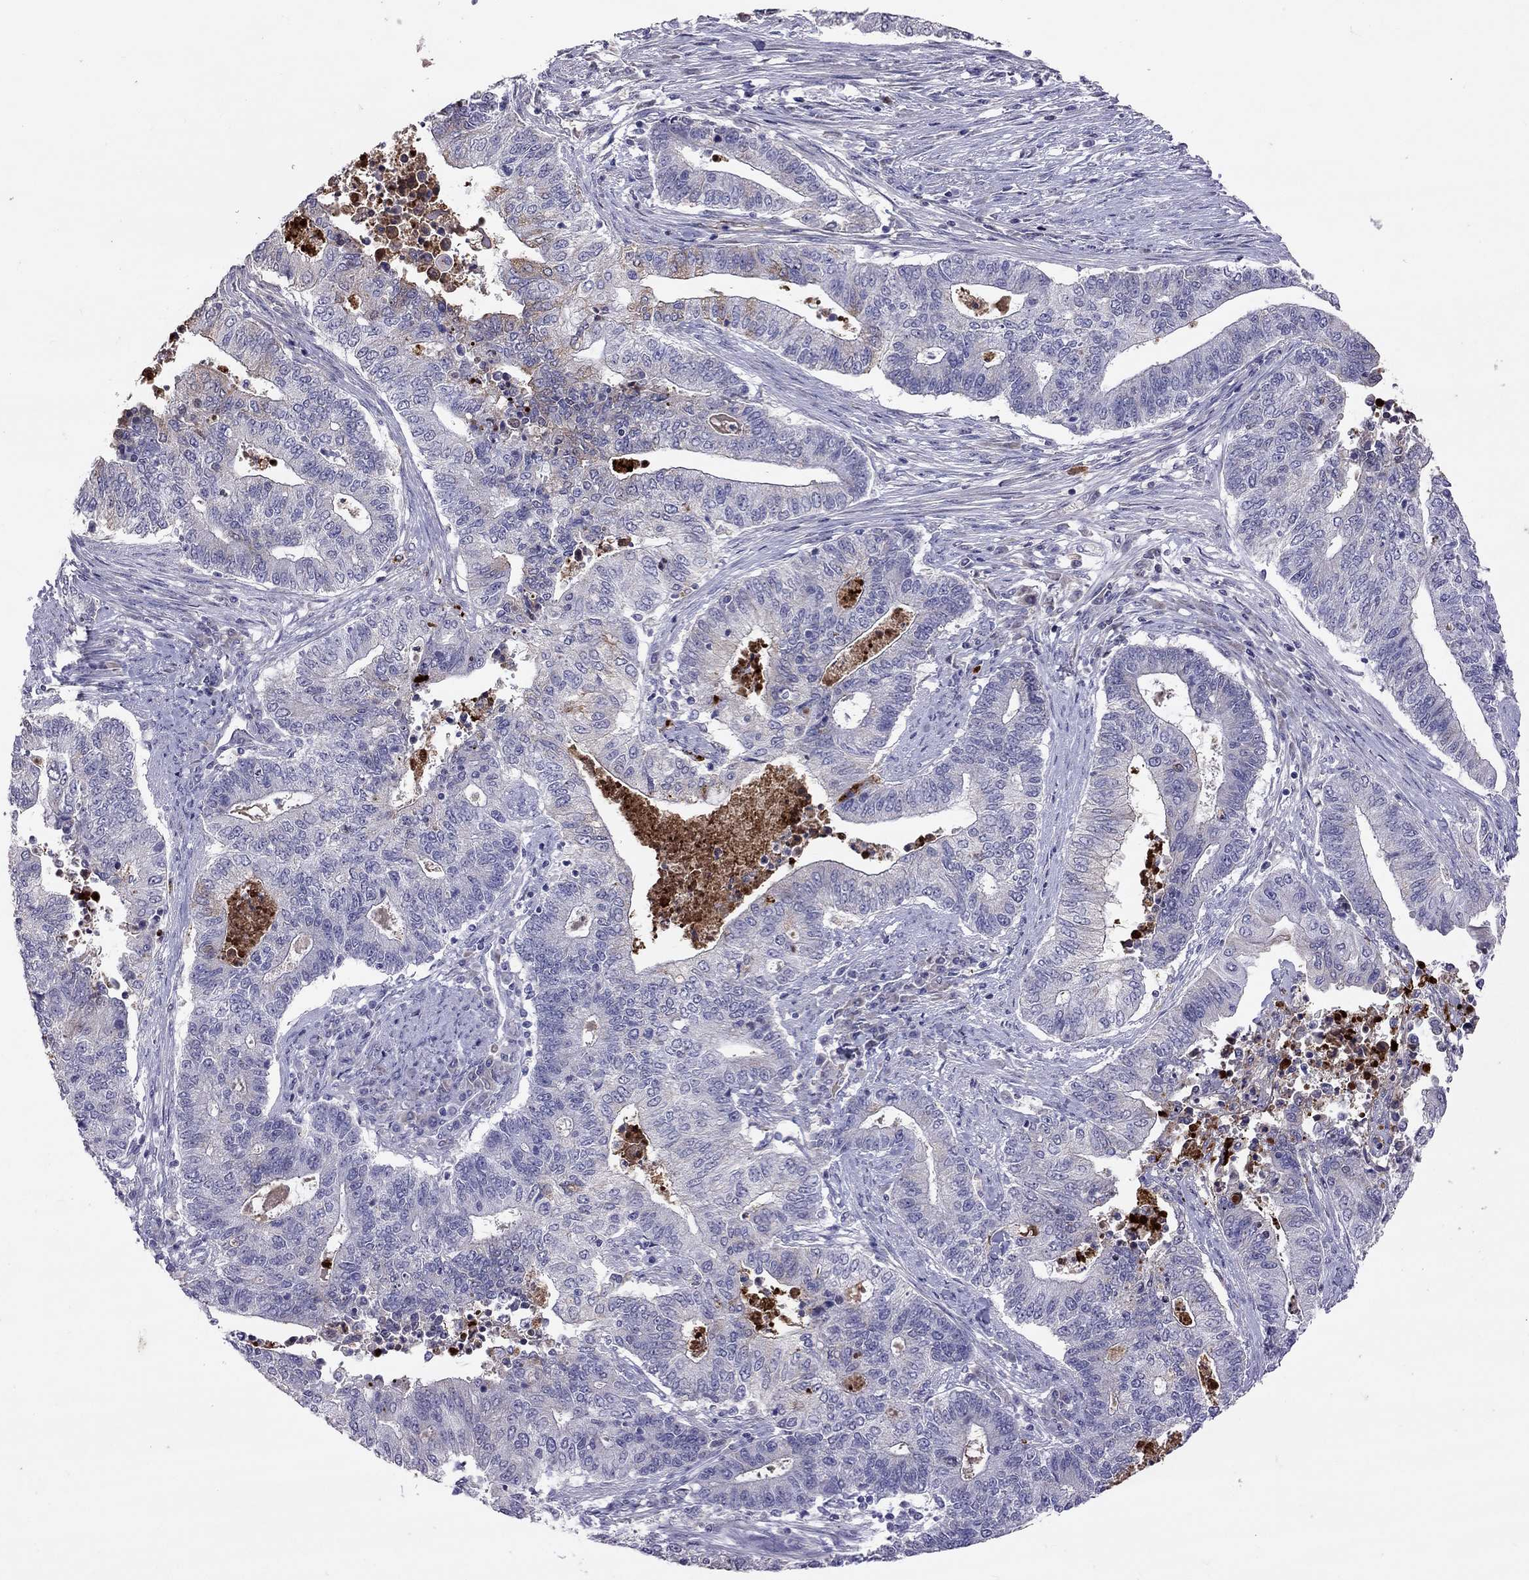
{"staining": {"intensity": "negative", "quantity": "none", "location": "none"}, "tissue": "endometrial cancer", "cell_type": "Tumor cells", "image_type": "cancer", "snomed": [{"axis": "morphology", "description": "Adenocarcinoma, NOS"}, {"axis": "topography", "description": "Uterus"}, {"axis": "topography", "description": "Endometrium"}], "caption": "Immunohistochemical staining of human adenocarcinoma (endometrial) displays no significant staining in tumor cells.", "gene": "SERPINA3", "patient": {"sex": "female", "age": 54}}